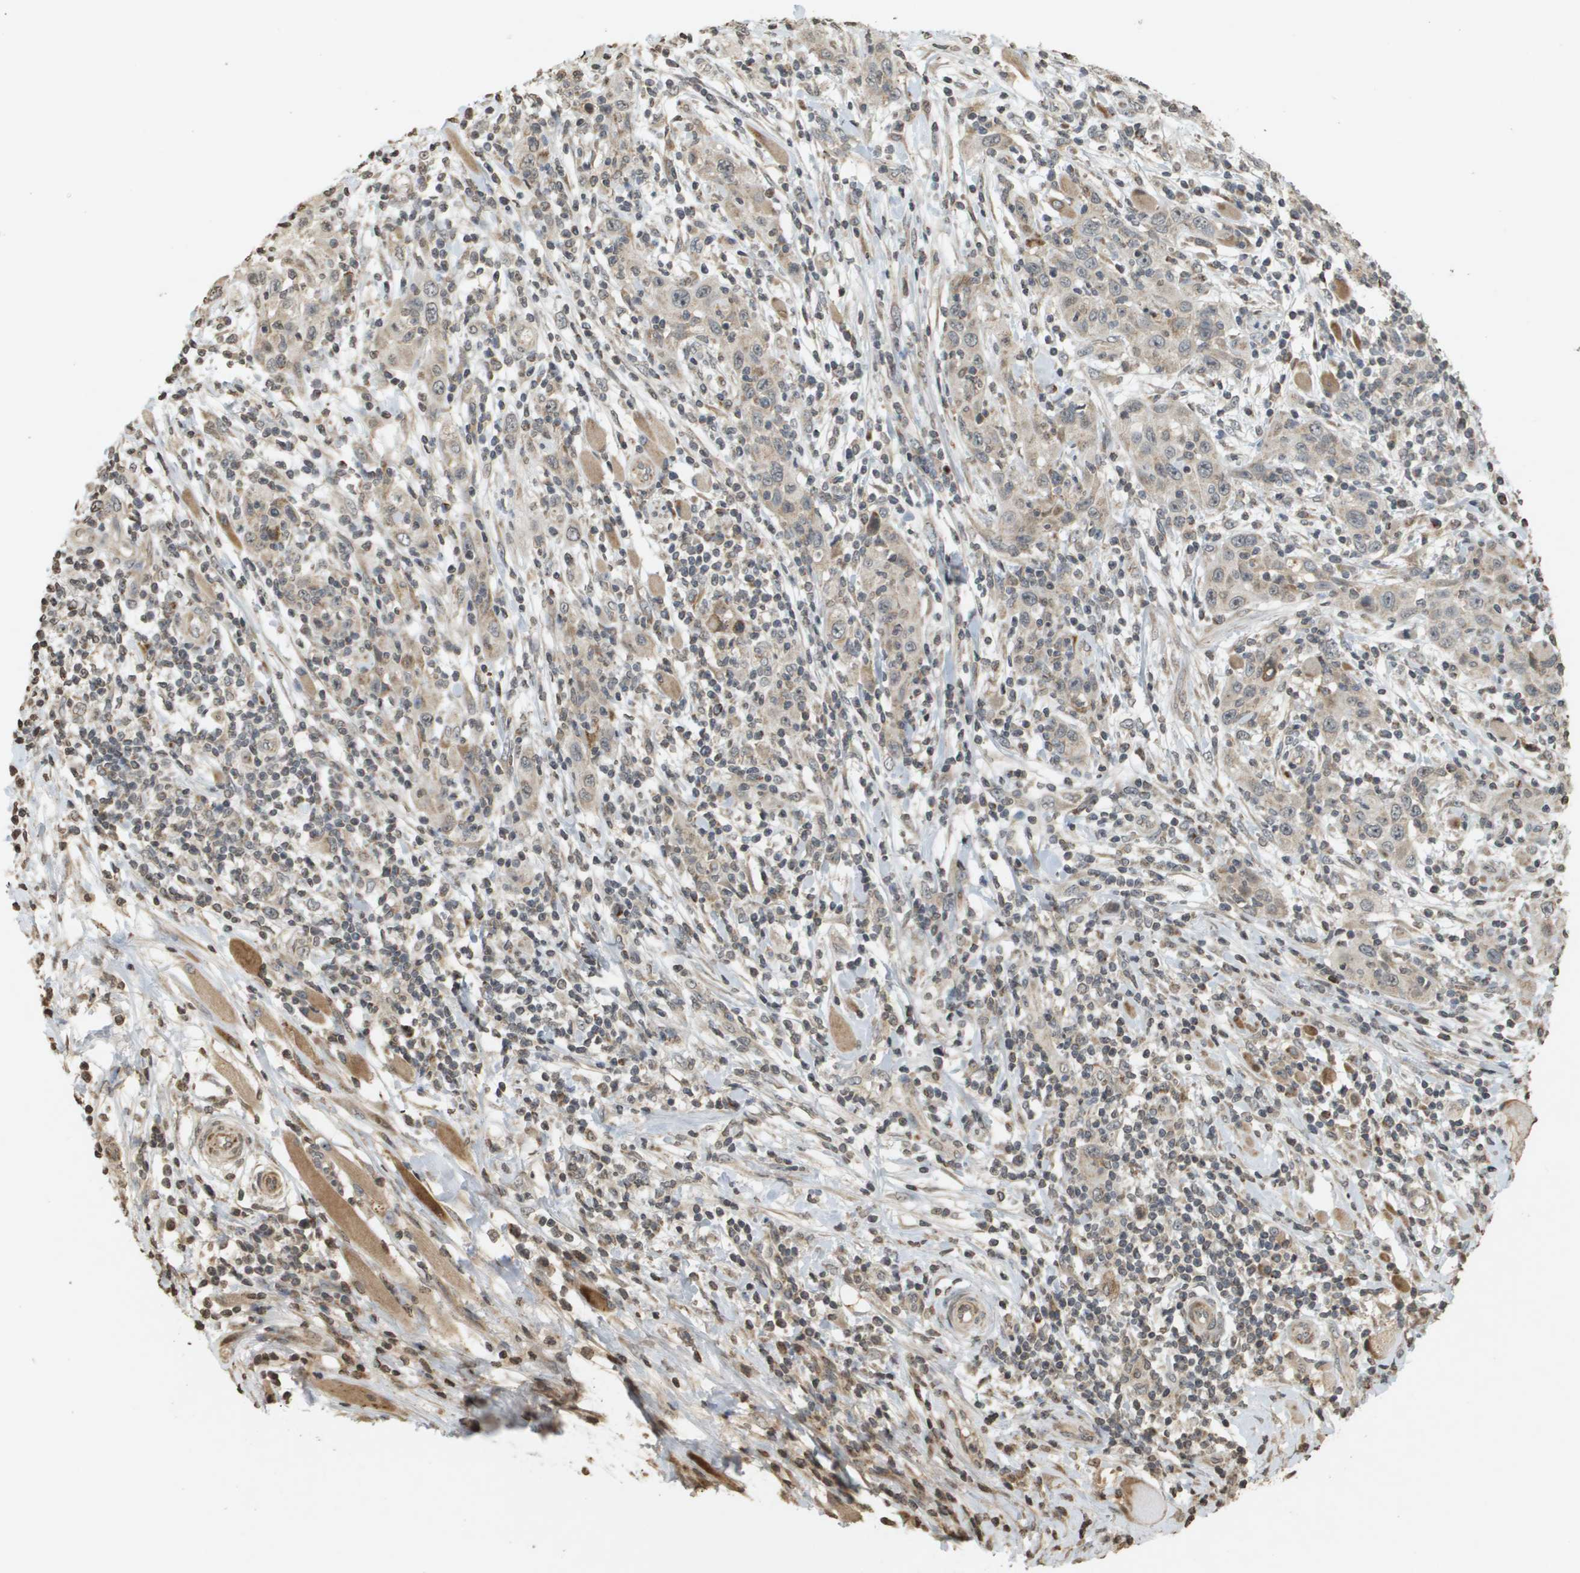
{"staining": {"intensity": "weak", "quantity": "25%-75%", "location": "cytoplasmic/membranous"}, "tissue": "skin cancer", "cell_type": "Tumor cells", "image_type": "cancer", "snomed": [{"axis": "morphology", "description": "Squamous cell carcinoma, NOS"}, {"axis": "topography", "description": "Skin"}], "caption": "Immunohistochemistry histopathology image of neoplastic tissue: skin cancer (squamous cell carcinoma) stained using immunohistochemistry demonstrates low levels of weak protein expression localized specifically in the cytoplasmic/membranous of tumor cells, appearing as a cytoplasmic/membranous brown color.", "gene": "RAB21", "patient": {"sex": "female", "age": 88}}